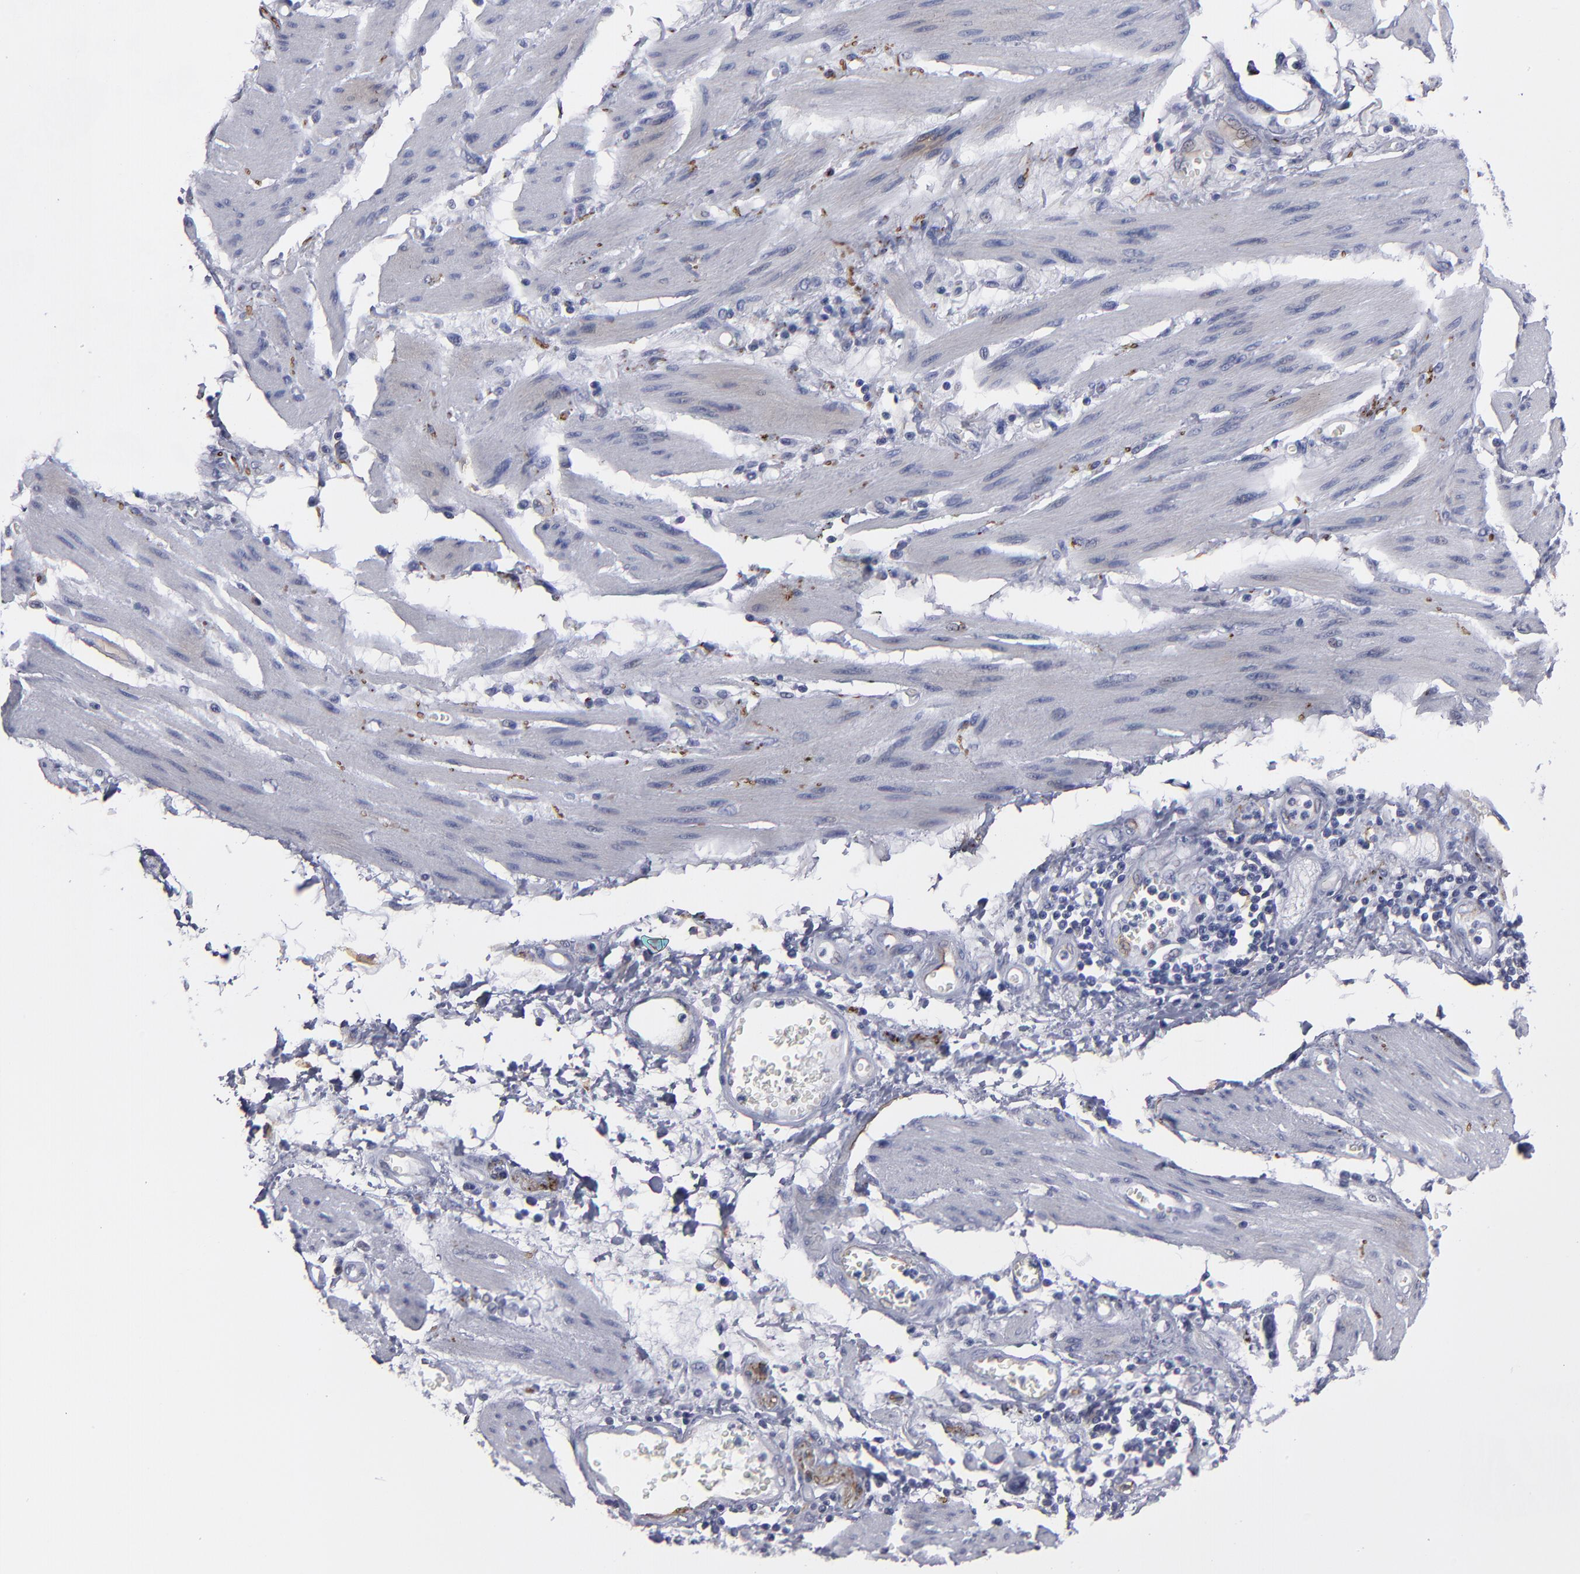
{"staining": {"intensity": "negative", "quantity": "none", "location": "none"}, "tissue": "stomach cancer", "cell_type": "Tumor cells", "image_type": "cancer", "snomed": [{"axis": "morphology", "description": "Adenocarcinoma, NOS"}, {"axis": "topography", "description": "Pancreas"}, {"axis": "topography", "description": "Stomach, upper"}], "caption": "Protein analysis of adenocarcinoma (stomach) reveals no significant staining in tumor cells.", "gene": "CADM3", "patient": {"sex": "male", "age": 77}}